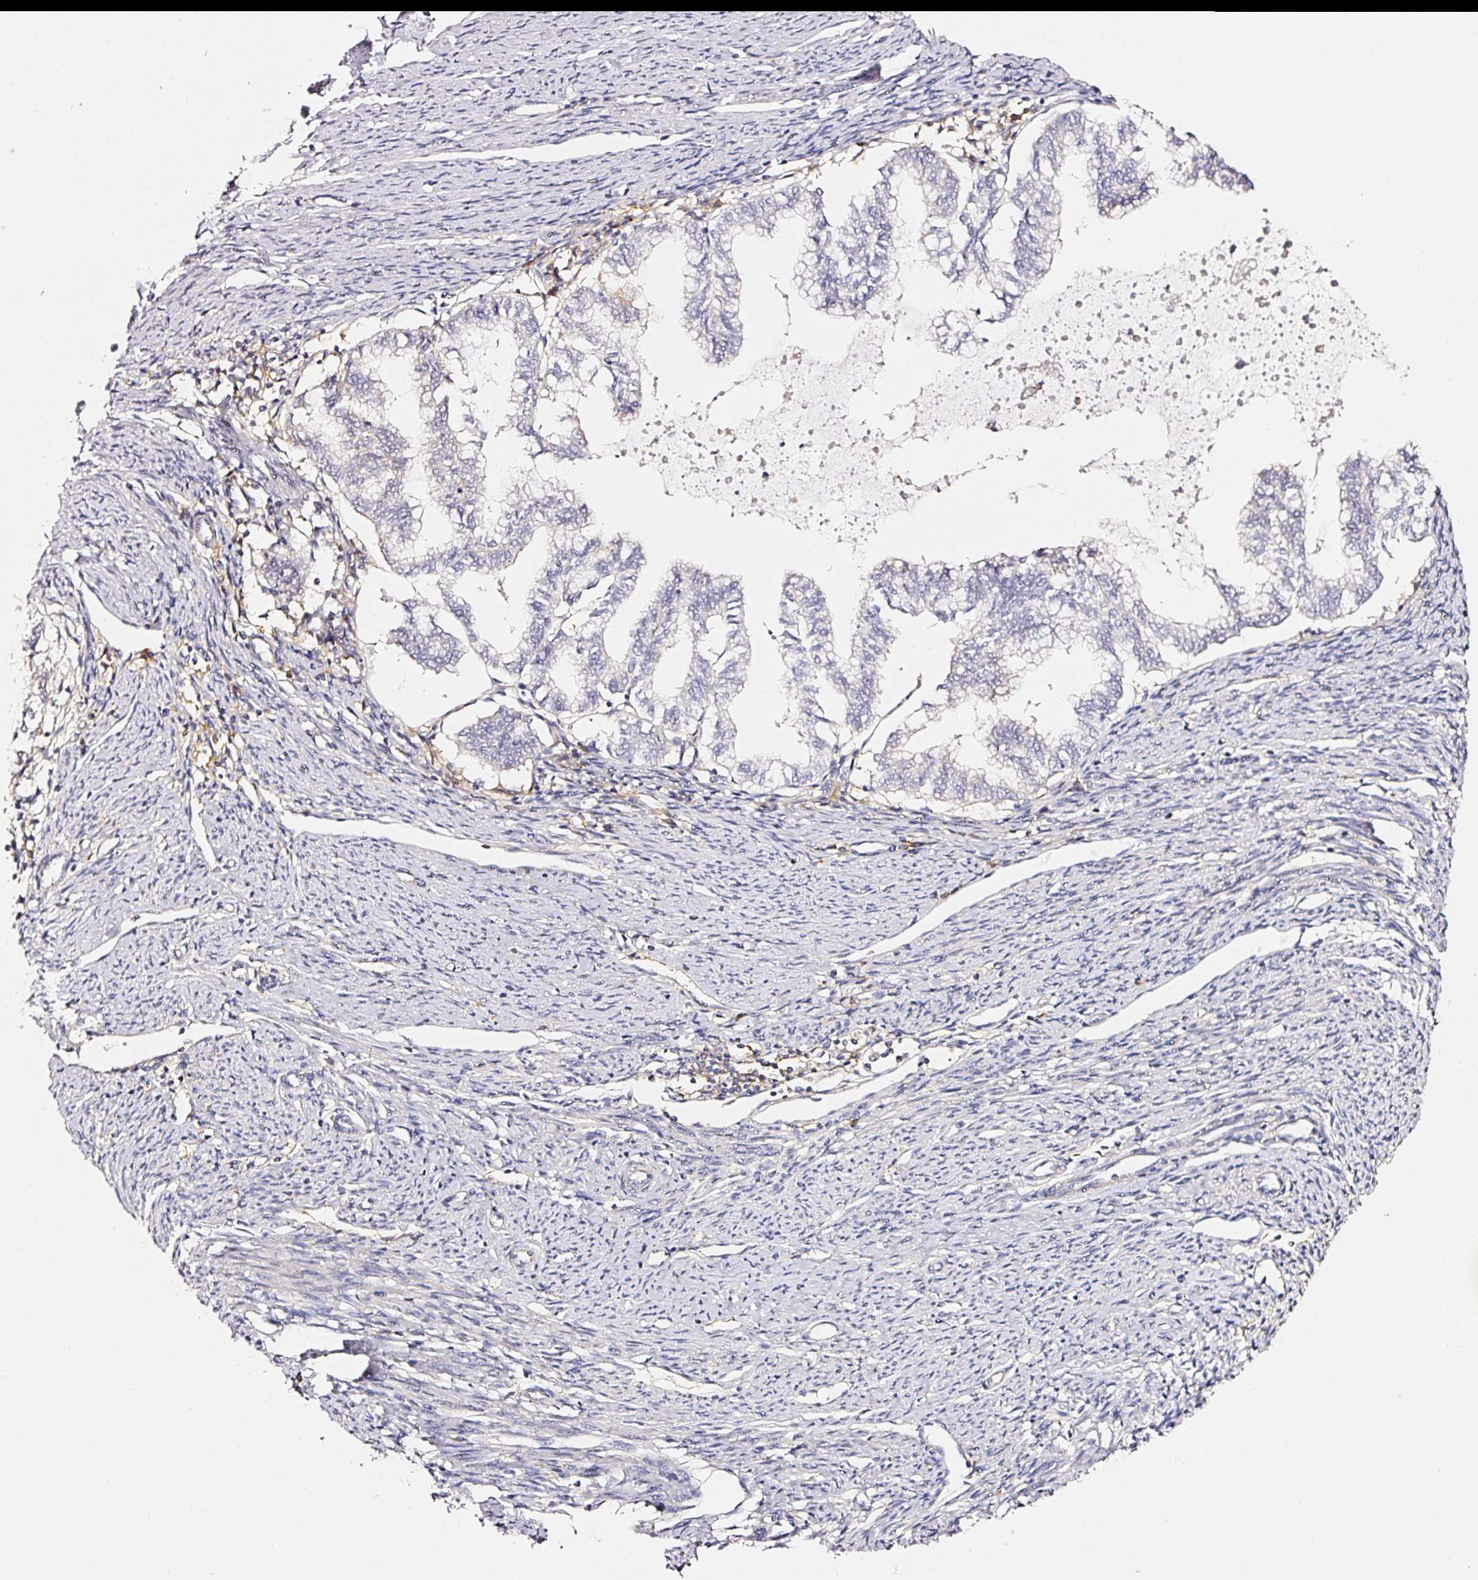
{"staining": {"intensity": "moderate", "quantity": "25%-75%", "location": "cytoplasmic/membranous"}, "tissue": "endometrial cancer", "cell_type": "Tumor cells", "image_type": "cancer", "snomed": [{"axis": "morphology", "description": "Adenocarcinoma, NOS"}, {"axis": "topography", "description": "Endometrium"}], "caption": "A medium amount of moderate cytoplasmic/membranous expression is identified in about 25%-75% of tumor cells in endometrial adenocarcinoma tissue. (IHC, brightfield microscopy, high magnification).", "gene": "CD47", "patient": {"sex": "female", "age": 79}}